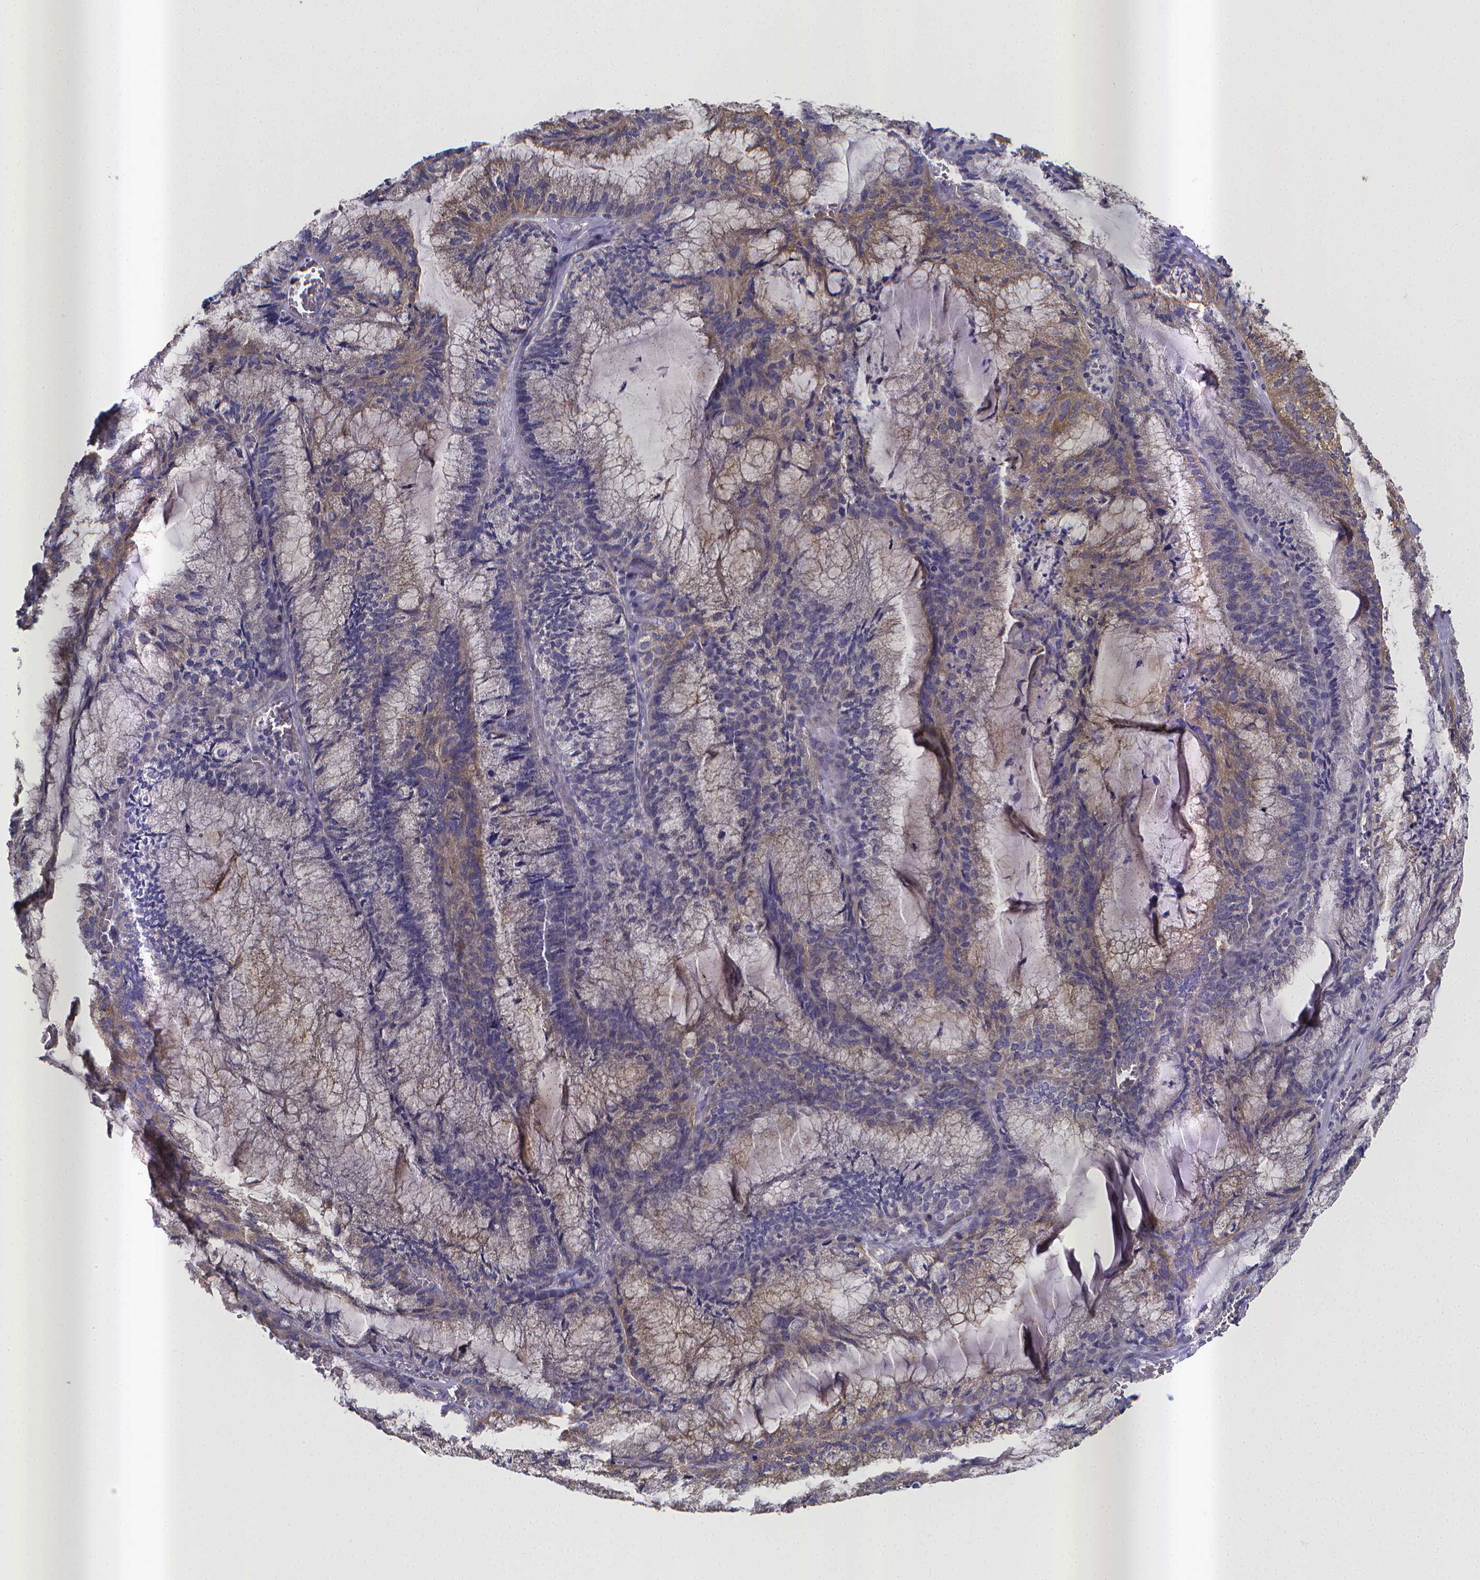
{"staining": {"intensity": "weak", "quantity": "<25%", "location": "cytoplasmic/membranous"}, "tissue": "endometrial cancer", "cell_type": "Tumor cells", "image_type": "cancer", "snomed": [{"axis": "morphology", "description": "Carcinoma, NOS"}, {"axis": "topography", "description": "Endometrium"}], "caption": "This is an IHC photomicrograph of human endometrial cancer (carcinoma). There is no staining in tumor cells.", "gene": "RERG", "patient": {"sex": "female", "age": 62}}